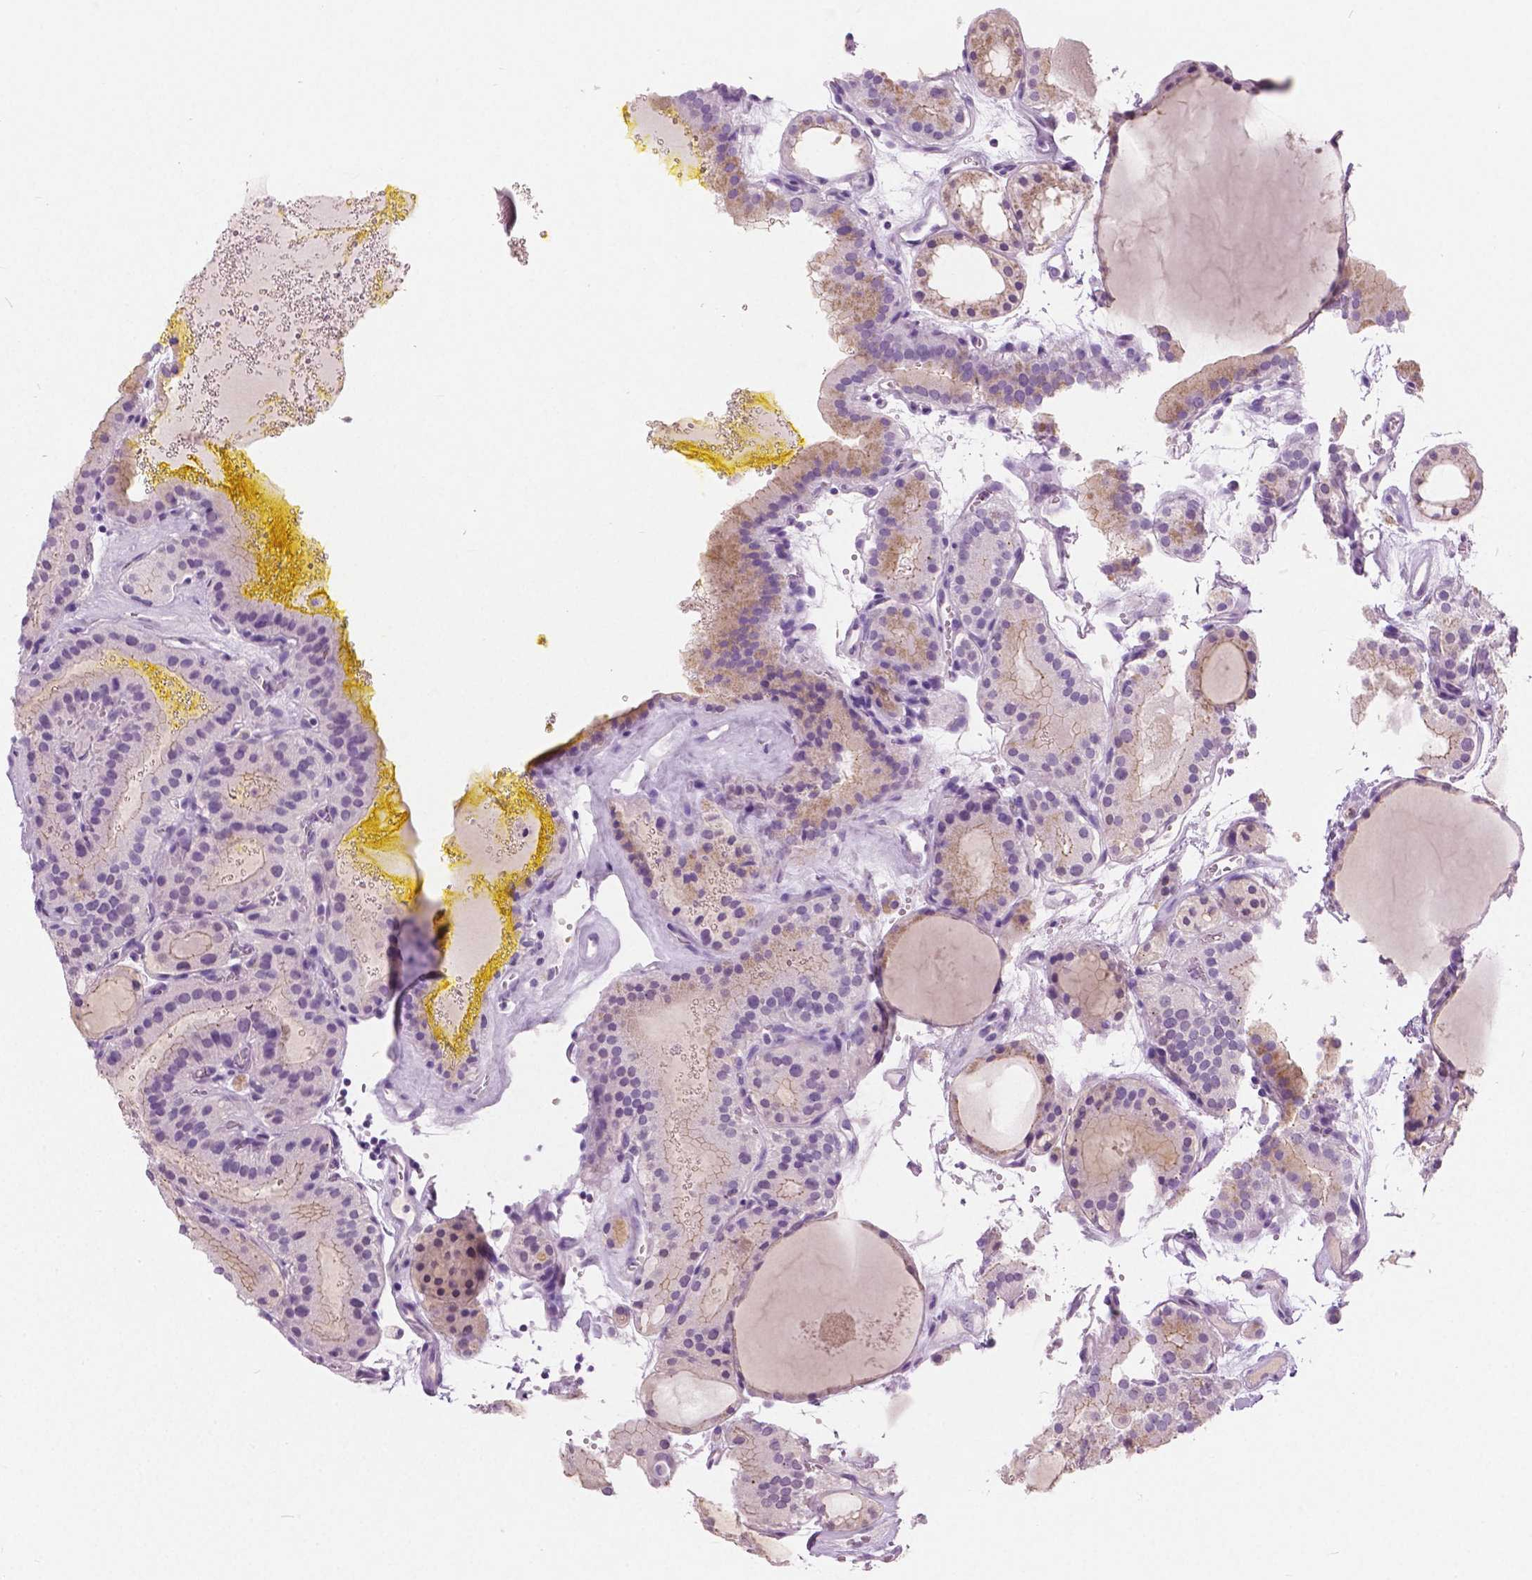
{"staining": {"intensity": "negative", "quantity": "none", "location": "none"}, "tissue": "thyroid cancer", "cell_type": "Tumor cells", "image_type": "cancer", "snomed": [{"axis": "morphology", "description": "Papillary adenocarcinoma, NOS"}, {"axis": "topography", "description": "Thyroid gland"}], "caption": "IHC of thyroid cancer (papillary adenocarcinoma) shows no staining in tumor cells.", "gene": "GALM", "patient": {"sex": "male", "age": 87}}